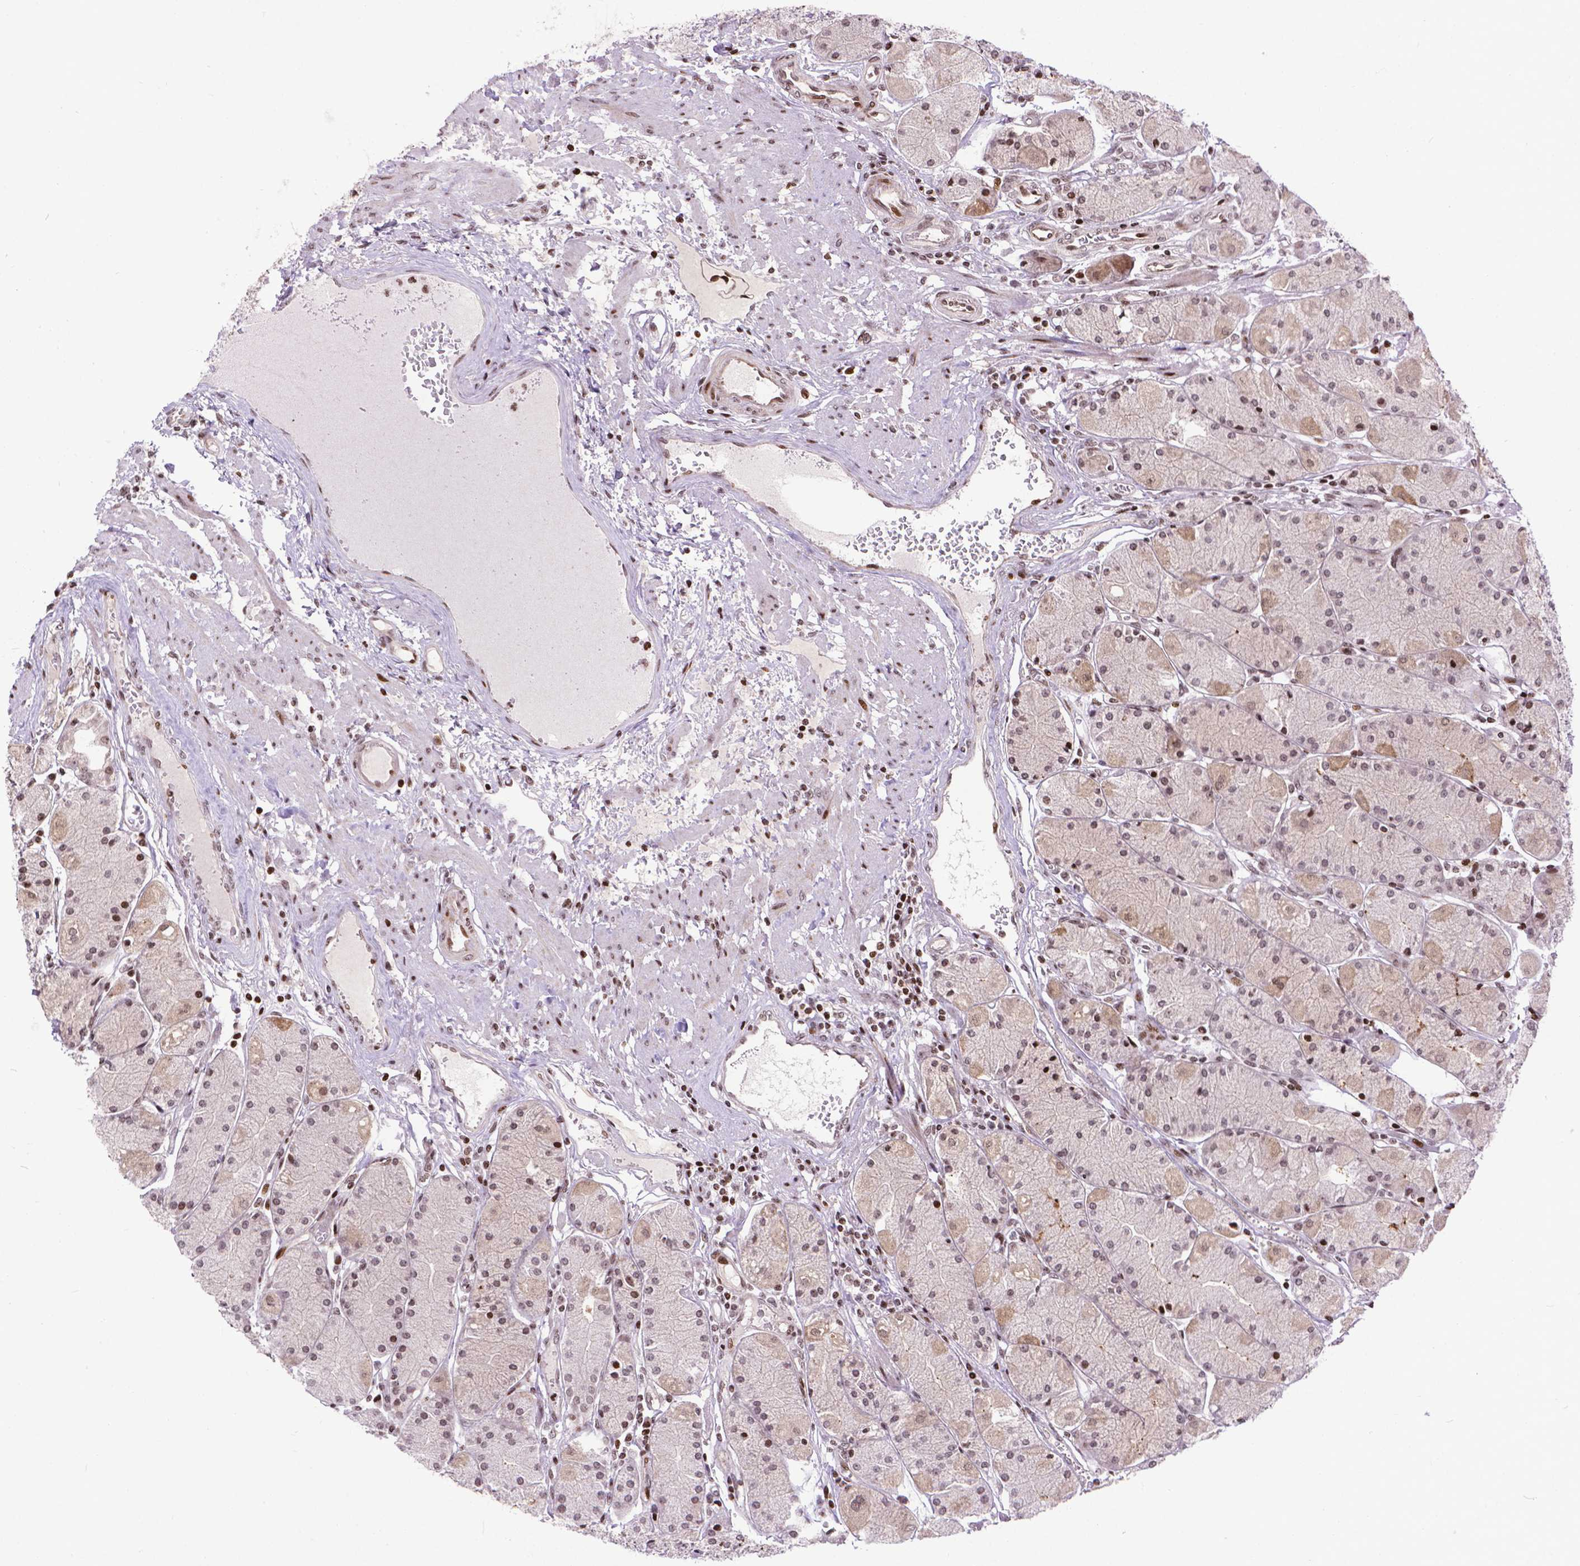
{"staining": {"intensity": "moderate", "quantity": "<25%", "location": "cytoplasmic/membranous,nuclear"}, "tissue": "stomach", "cell_type": "Glandular cells", "image_type": "normal", "snomed": [{"axis": "morphology", "description": "Normal tissue, NOS"}, {"axis": "topography", "description": "Stomach, upper"}], "caption": "Immunohistochemistry staining of benign stomach, which reveals low levels of moderate cytoplasmic/membranous,nuclear expression in approximately <25% of glandular cells indicating moderate cytoplasmic/membranous,nuclear protein staining. The staining was performed using DAB (3,3'-diaminobenzidine) (brown) for protein detection and nuclei were counterstained in hematoxylin (blue).", "gene": "AMER1", "patient": {"sex": "male", "age": 69}}